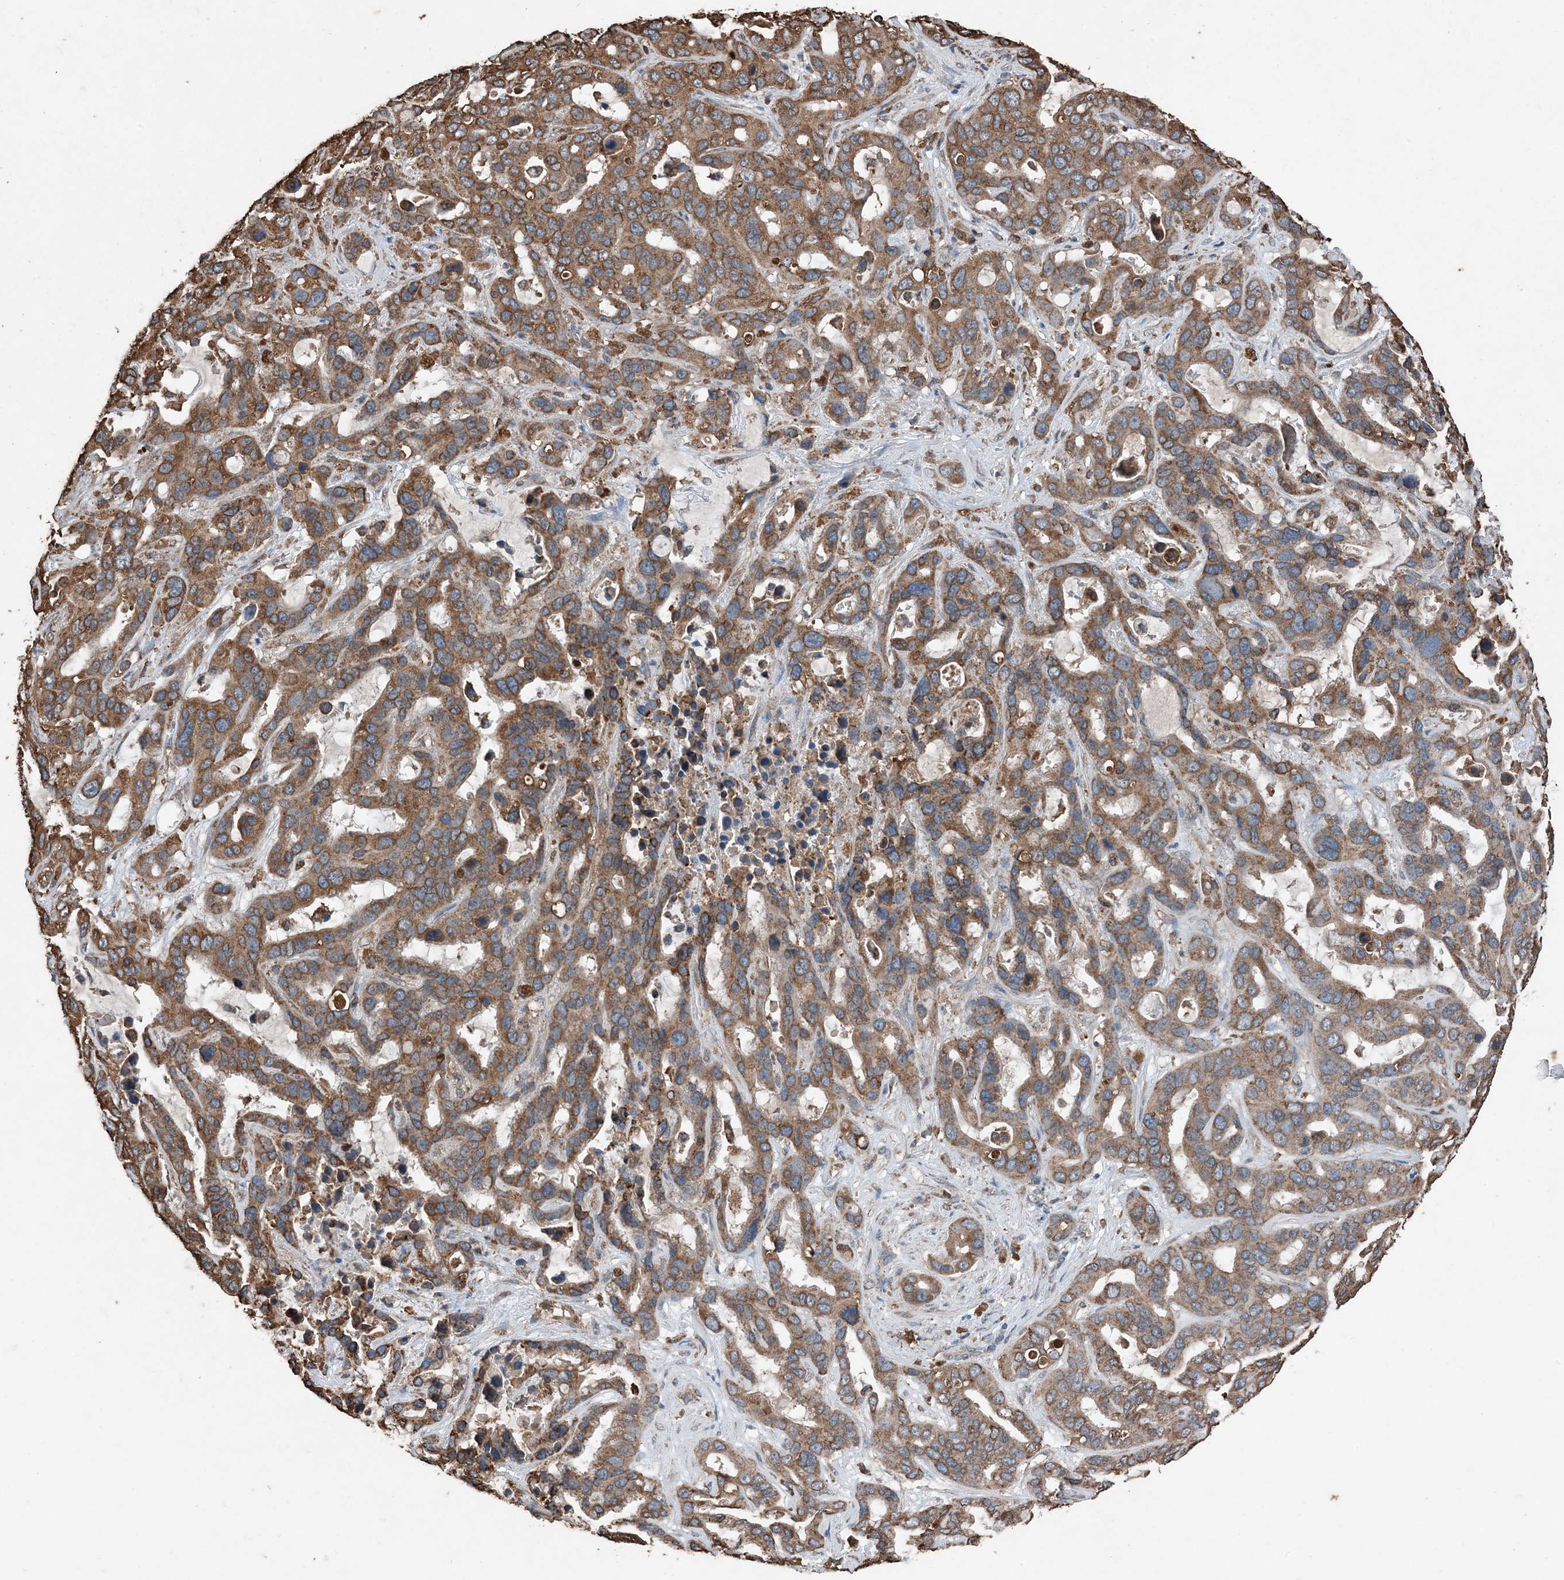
{"staining": {"intensity": "strong", "quantity": ">75%", "location": "cytoplasmic/membranous"}, "tissue": "liver cancer", "cell_type": "Tumor cells", "image_type": "cancer", "snomed": [{"axis": "morphology", "description": "Cholangiocarcinoma"}, {"axis": "topography", "description": "Liver"}], "caption": "The photomicrograph demonstrates staining of liver cancer, revealing strong cytoplasmic/membranous protein positivity (brown color) within tumor cells. (brown staining indicates protein expression, while blue staining denotes nuclei).", "gene": "PDIA6", "patient": {"sex": "female", "age": 65}}